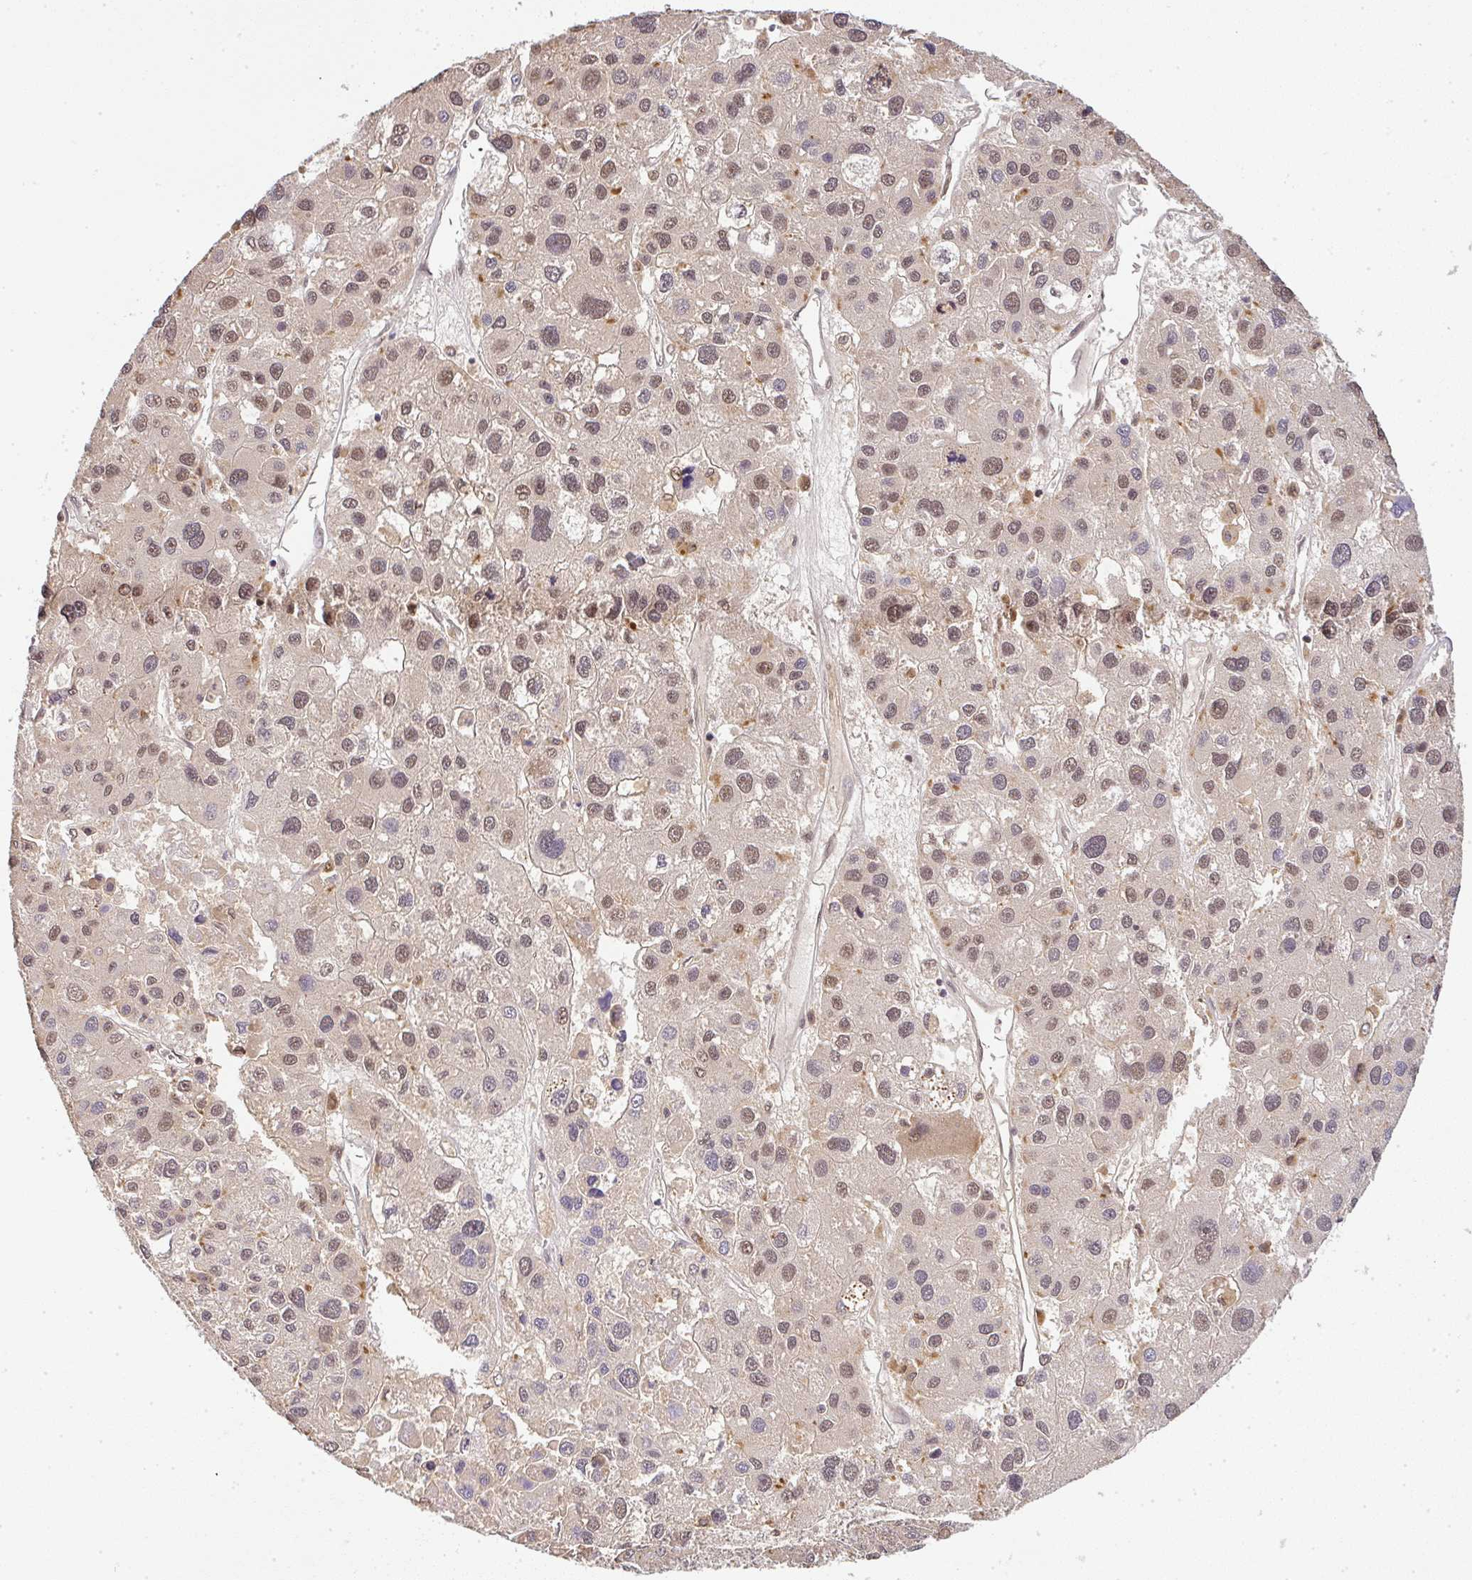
{"staining": {"intensity": "moderate", "quantity": ">75%", "location": "nuclear"}, "tissue": "liver cancer", "cell_type": "Tumor cells", "image_type": "cancer", "snomed": [{"axis": "morphology", "description": "Carcinoma, Hepatocellular, NOS"}, {"axis": "topography", "description": "Liver"}], "caption": "Immunohistochemical staining of liver cancer exhibits moderate nuclear protein expression in approximately >75% of tumor cells.", "gene": "FAM153A", "patient": {"sex": "male", "age": 73}}